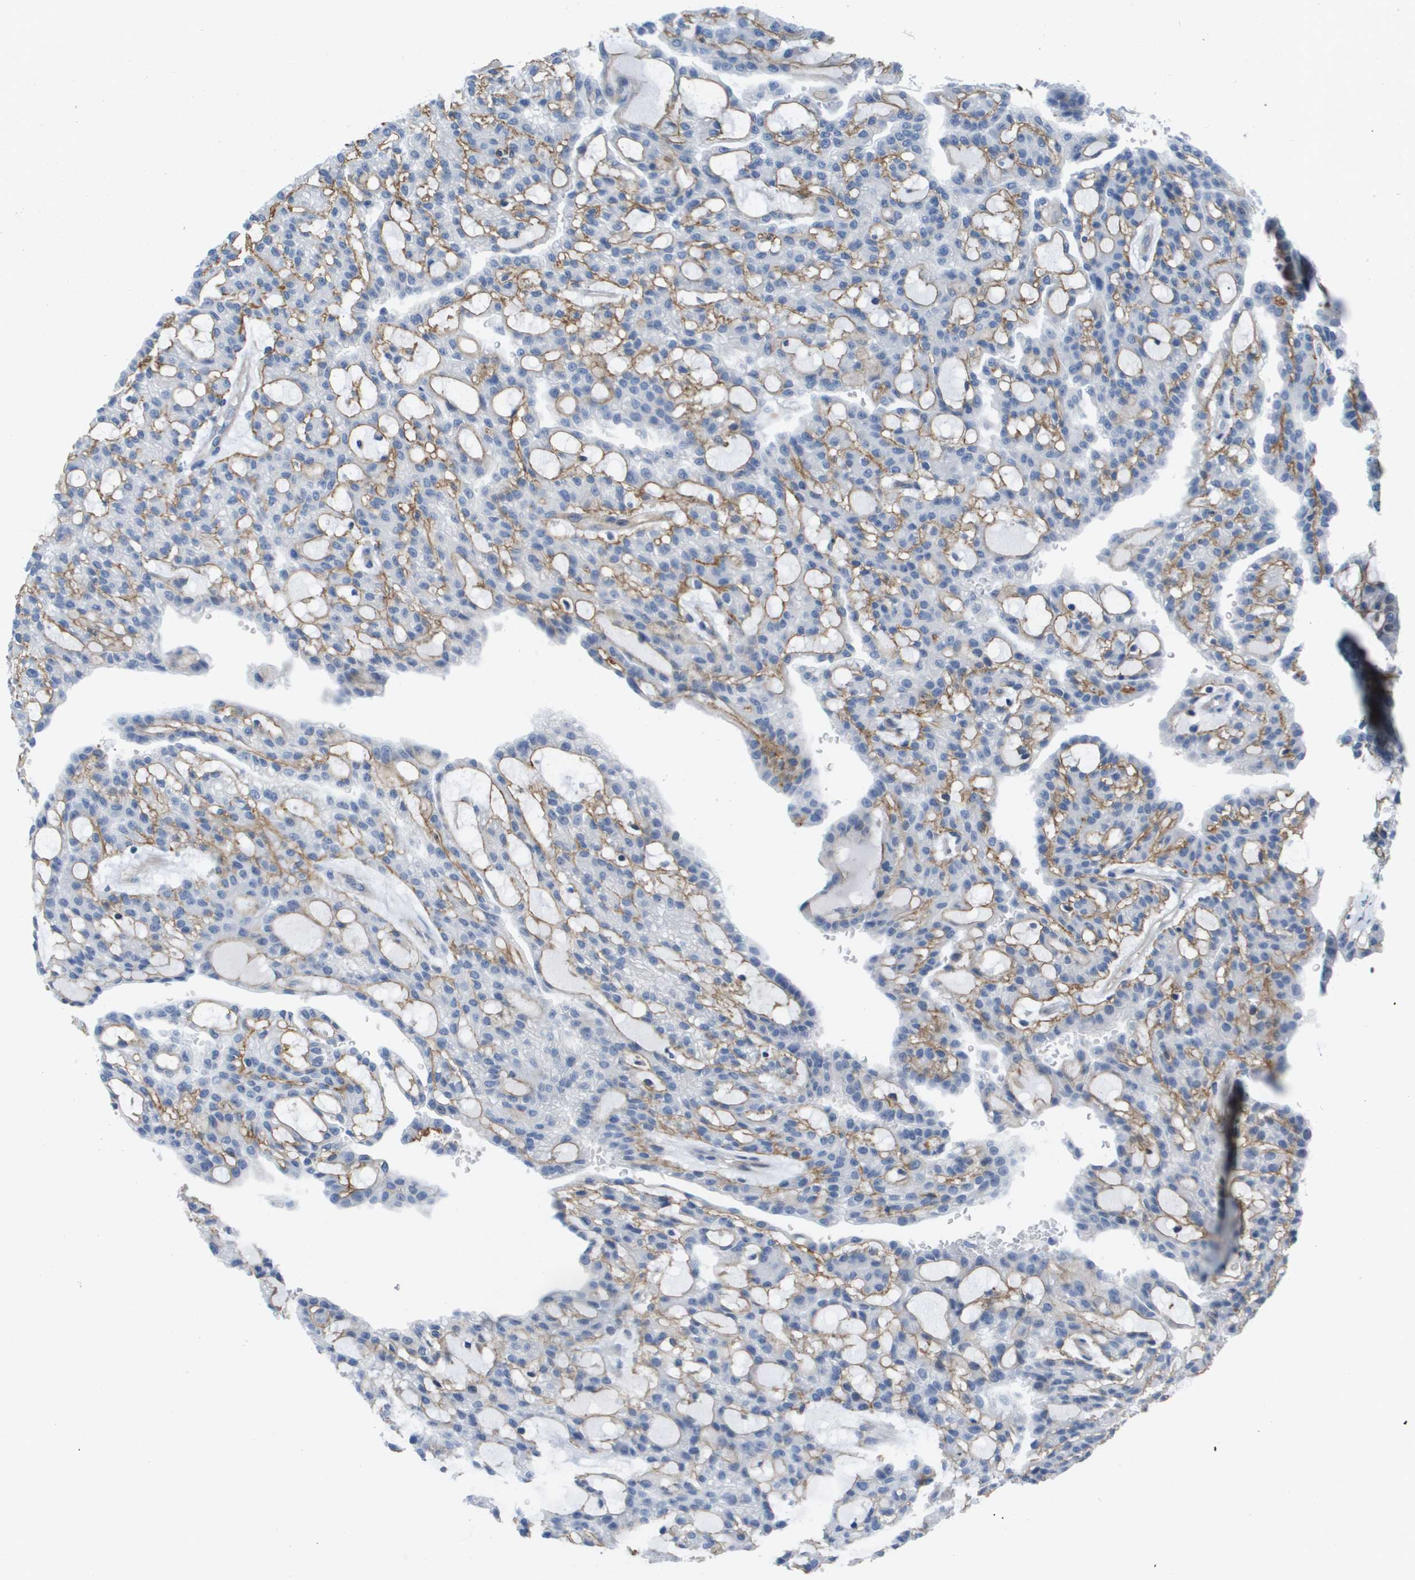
{"staining": {"intensity": "negative", "quantity": "none", "location": "none"}, "tissue": "renal cancer", "cell_type": "Tumor cells", "image_type": "cancer", "snomed": [{"axis": "morphology", "description": "Adenocarcinoma, NOS"}, {"axis": "topography", "description": "Kidney"}], "caption": "An IHC micrograph of renal adenocarcinoma is shown. There is no staining in tumor cells of renal adenocarcinoma. Nuclei are stained in blue.", "gene": "ITGA6", "patient": {"sex": "male", "age": 63}}